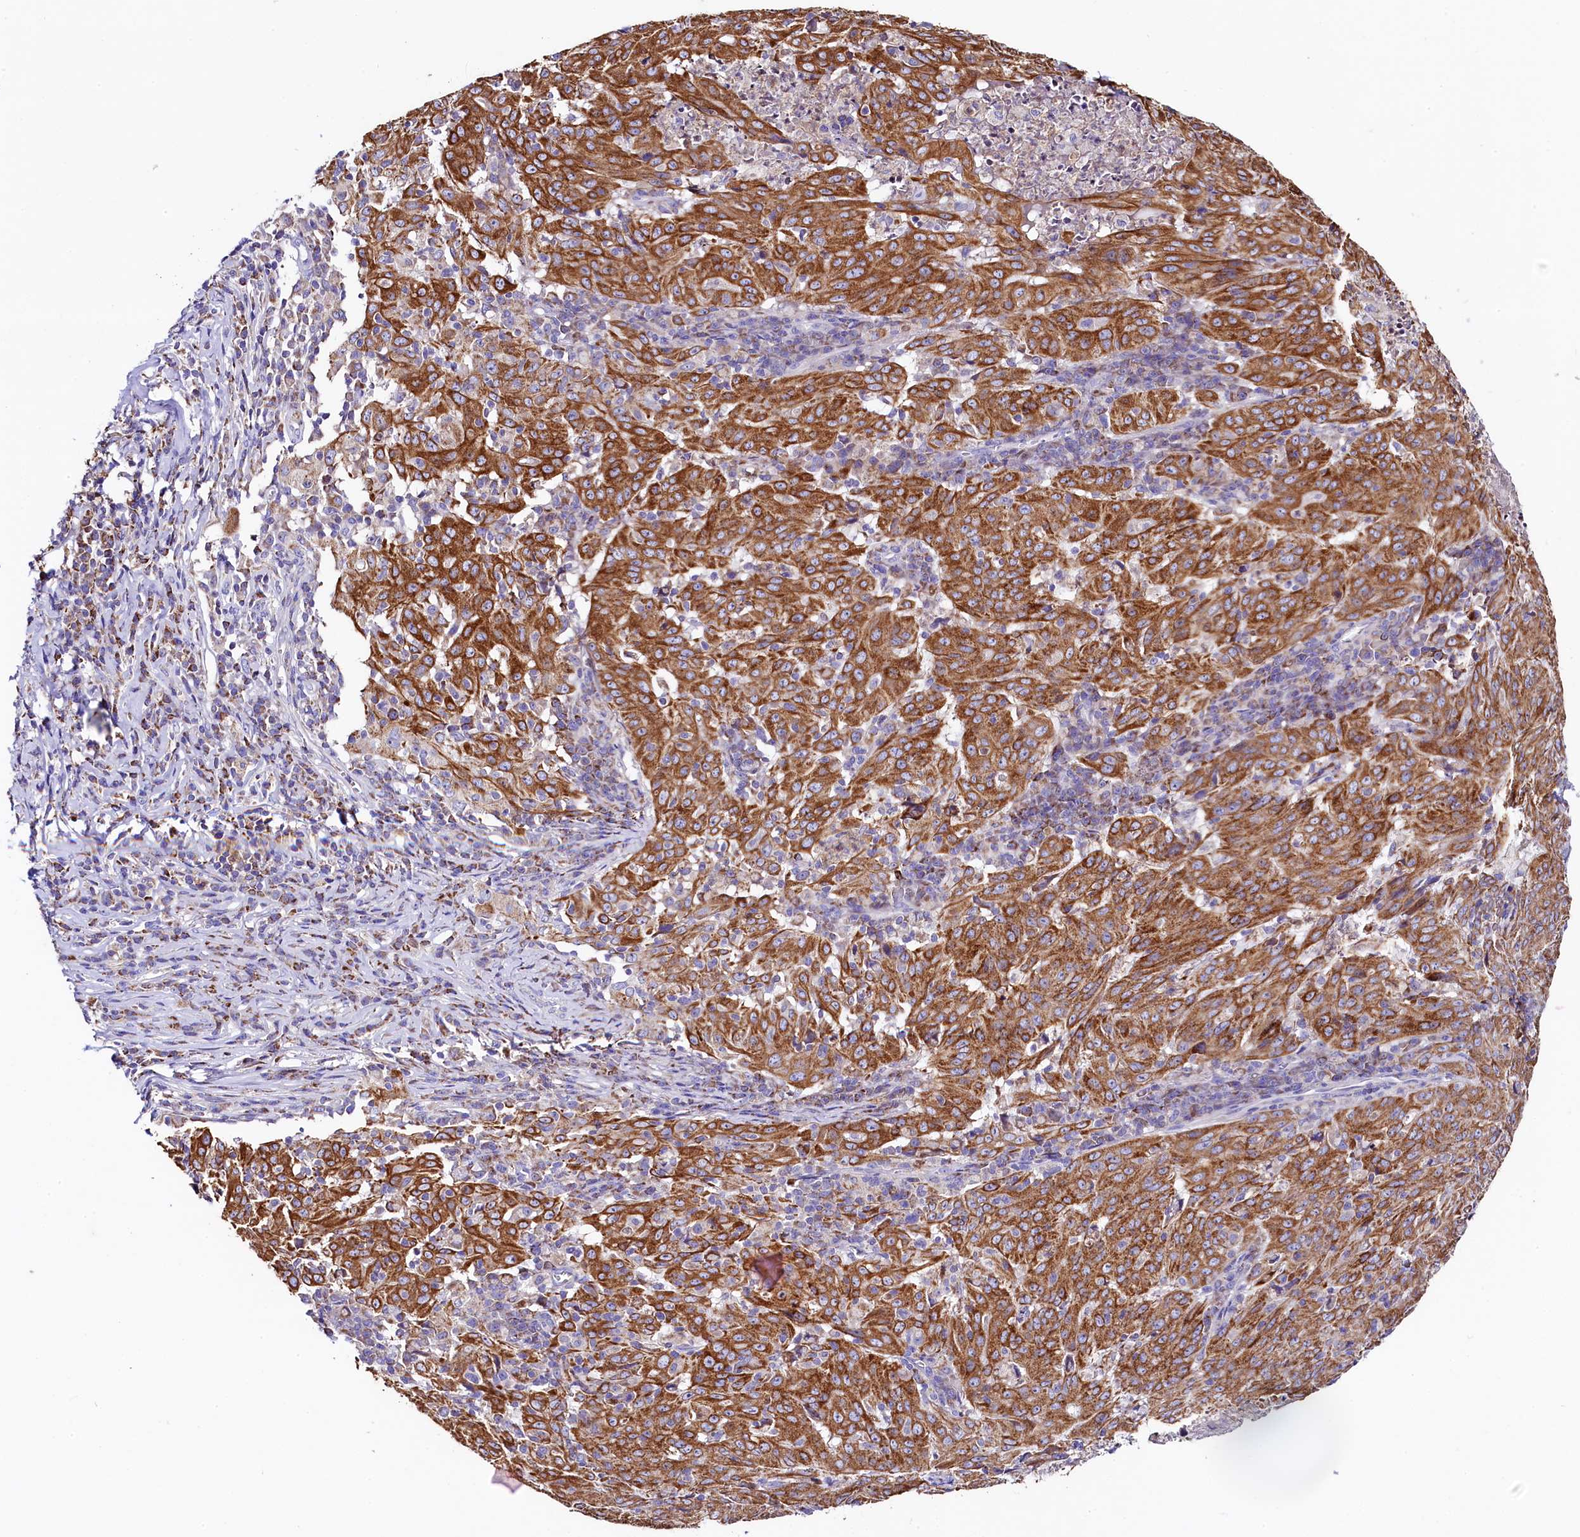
{"staining": {"intensity": "strong", "quantity": ">75%", "location": "cytoplasmic/membranous"}, "tissue": "pancreatic cancer", "cell_type": "Tumor cells", "image_type": "cancer", "snomed": [{"axis": "morphology", "description": "Adenocarcinoma, NOS"}, {"axis": "topography", "description": "Pancreas"}], "caption": "Protein expression analysis of human pancreatic adenocarcinoma reveals strong cytoplasmic/membranous staining in approximately >75% of tumor cells. (IHC, brightfield microscopy, high magnification).", "gene": "CLYBL", "patient": {"sex": "male", "age": 63}}